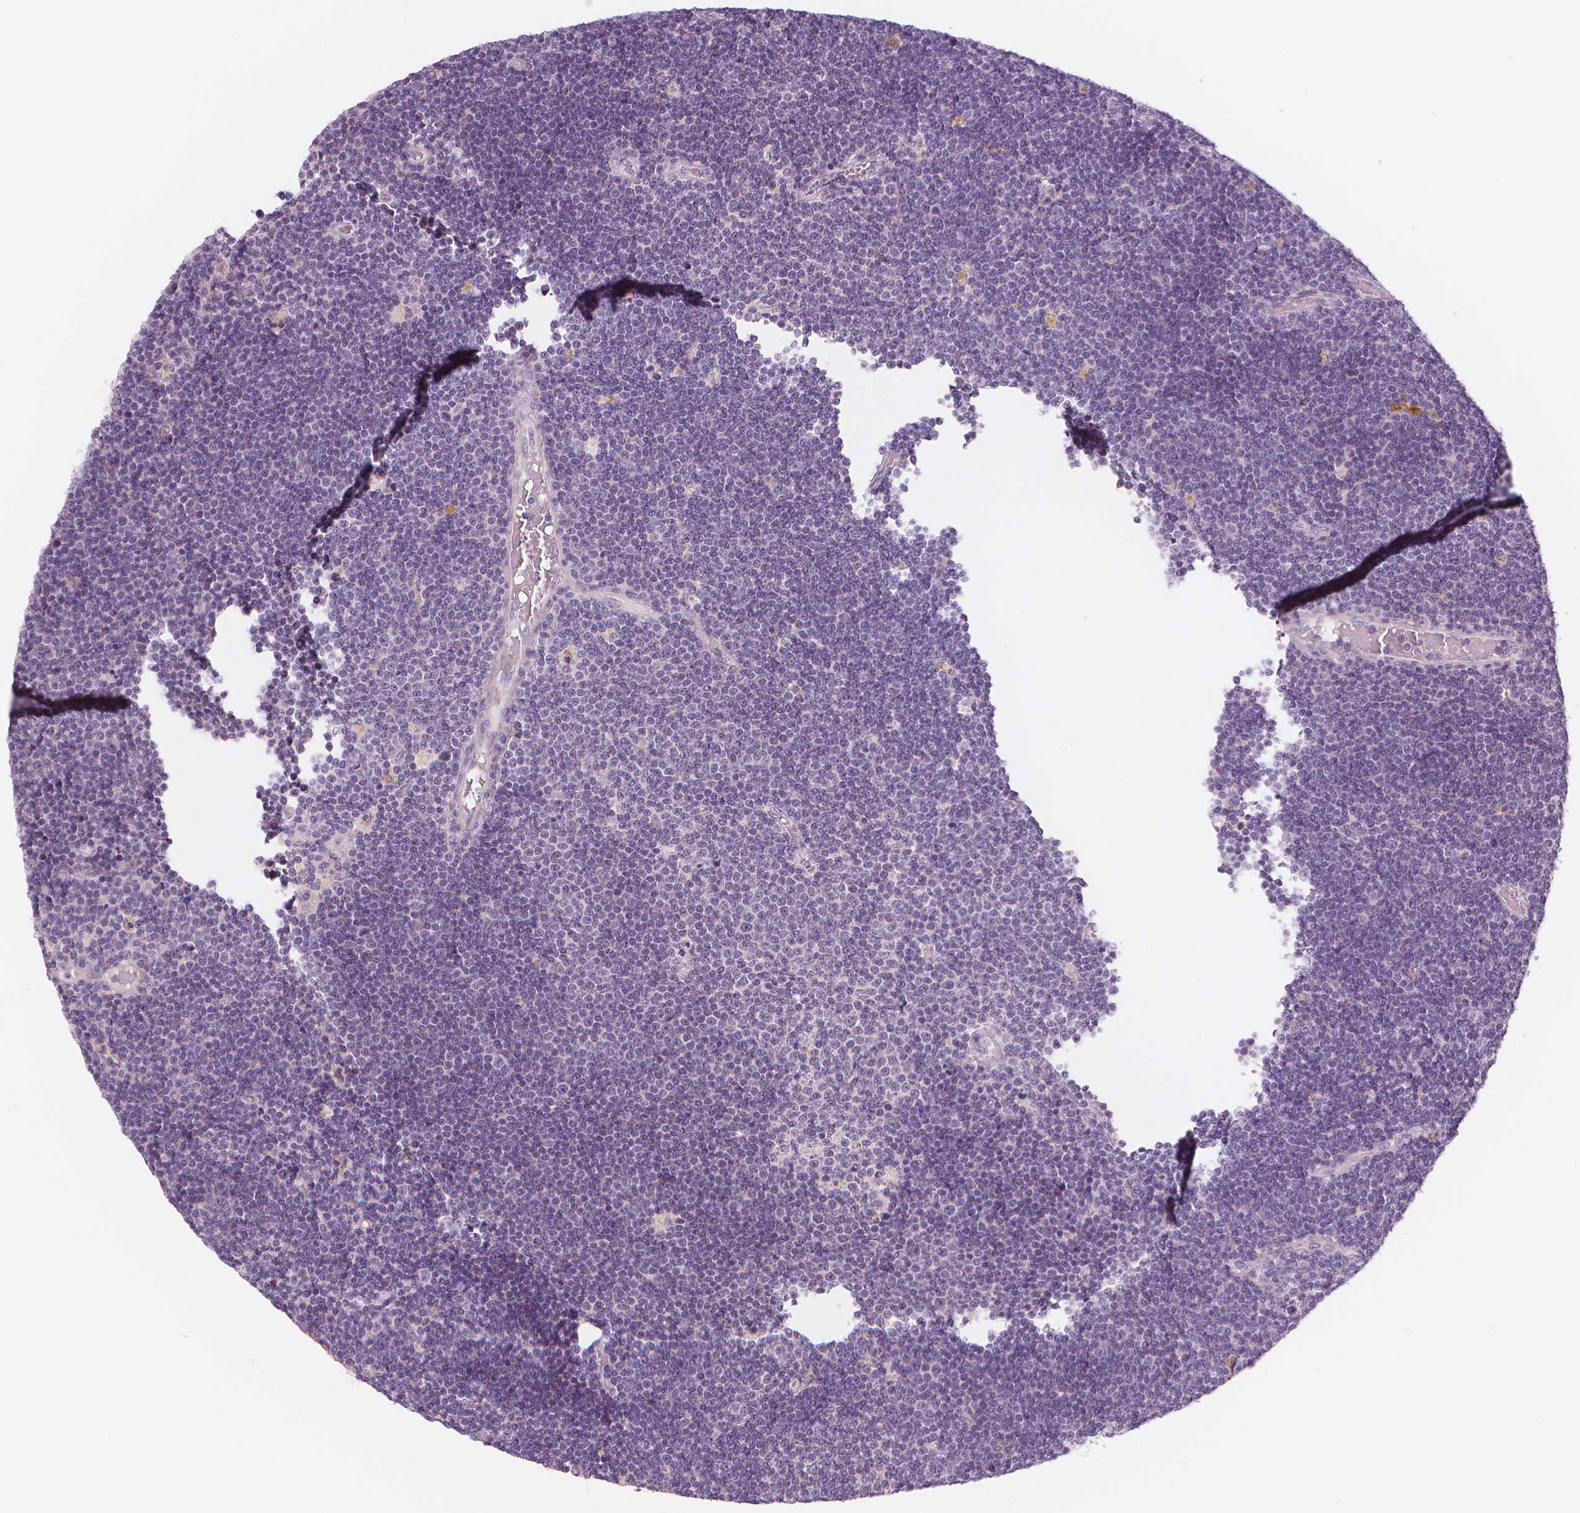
{"staining": {"intensity": "negative", "quantity": "none", "location": "none"}, "tissue": "lymphoma", "cell_type": "Tumor cells", "image_type": "cancer", "snomed": [{"axis": "morphology", "description": "Malignant lymphoma, non-Hodgkin's type, Low grade"}, {"axis": "topography", "description": "Brain"}], "caption": "Immunohistochemical staining of human lymphoma demonstrates no significant expression in tumor cells.", "gene": "RNASE7", "patient": {"sex": "female", "age": 66}}